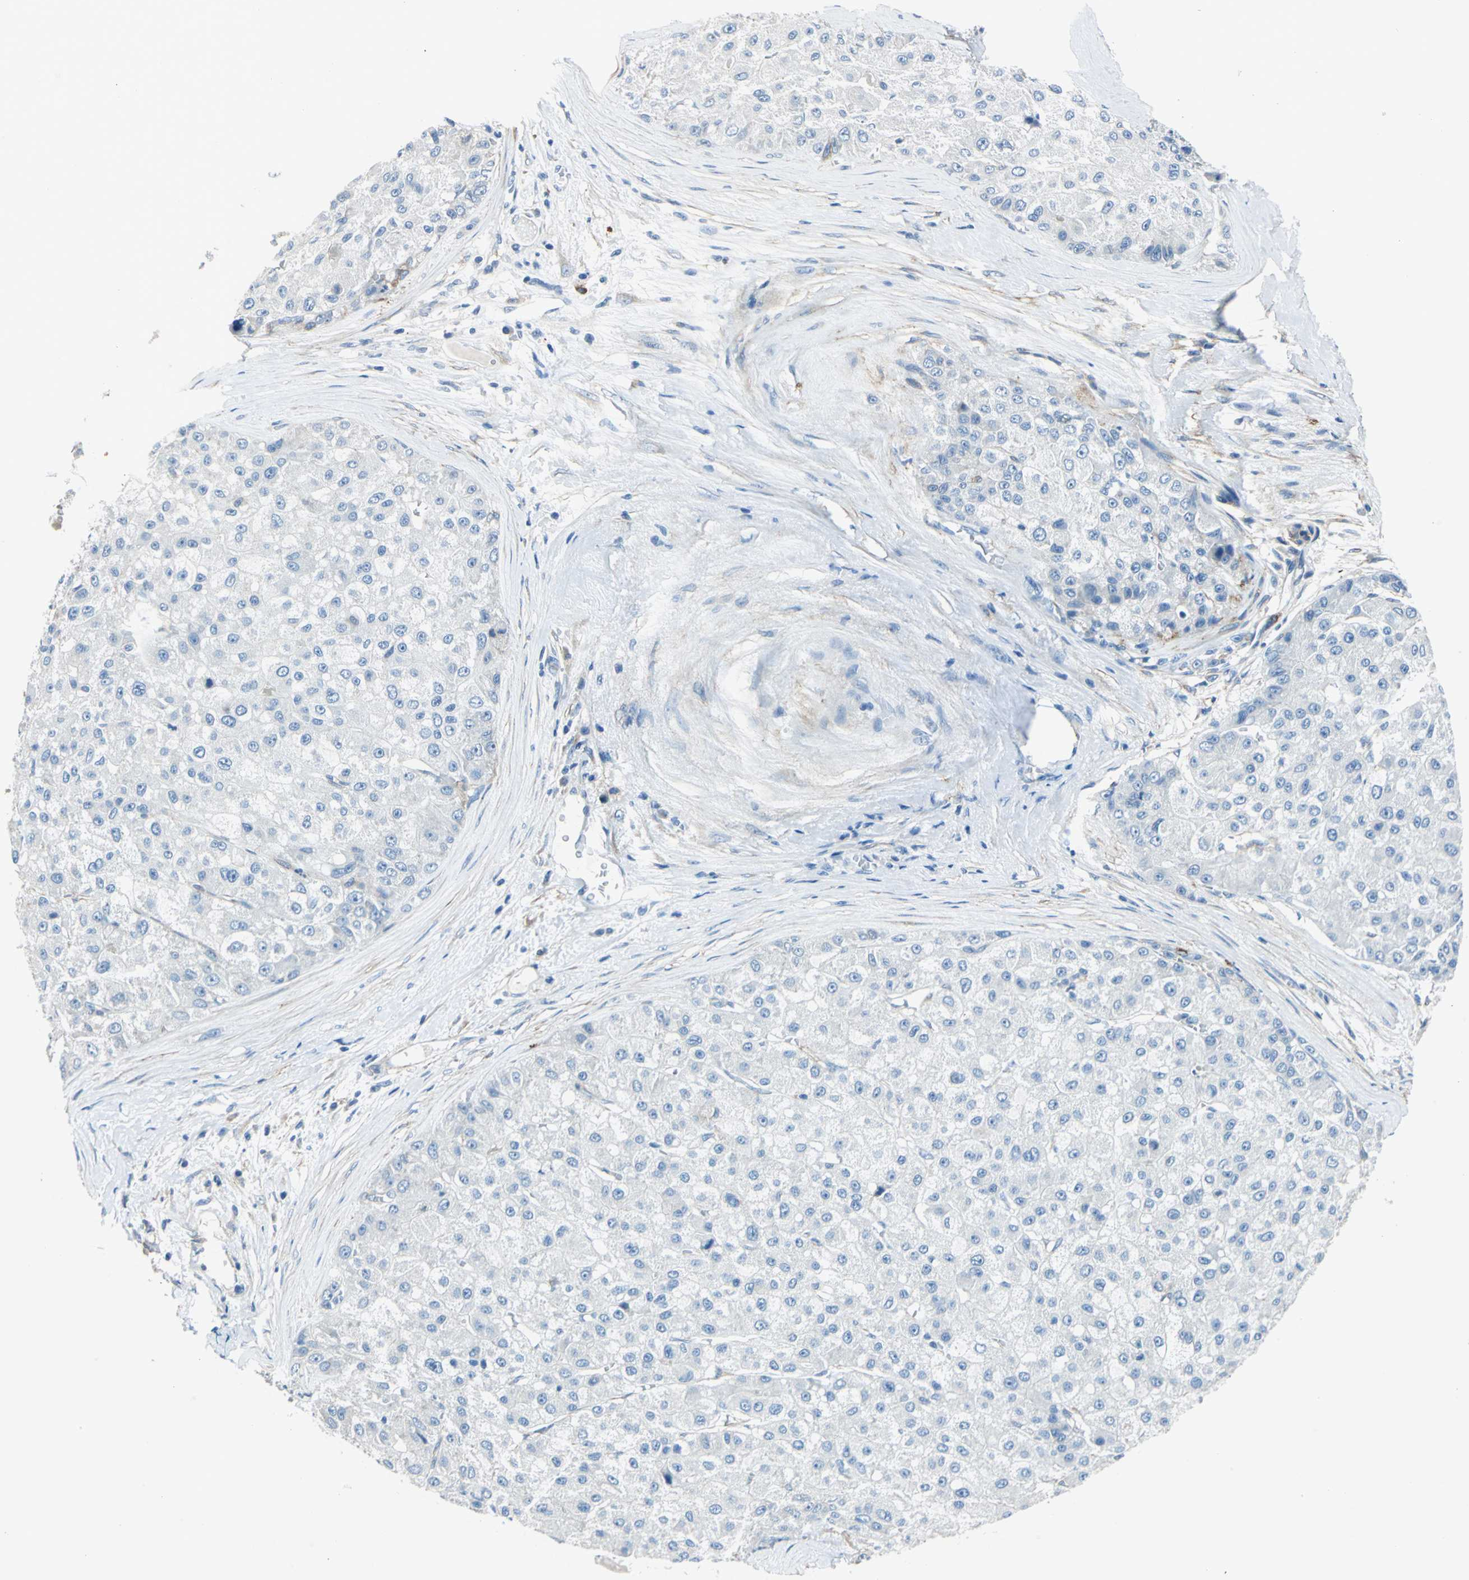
{"staining": {"intensity": "negative", "quantity": "none", "location": "none"}, "tissue": "liver cancer", "cell_type": "Tumor cells", "image_type": "cancer", "snomed": [{"axis": "morphology", "description": "Carcinoma, Hepatocellular, NOS"}, {"axis": "topography", "description": "Liver"}], "caption": "Immunohistochemistry (IHC) of human liver cancer shows no expression in tumor cells.", "gene": "AKAP12", "patient": {"sex": "male", "age": 80}}